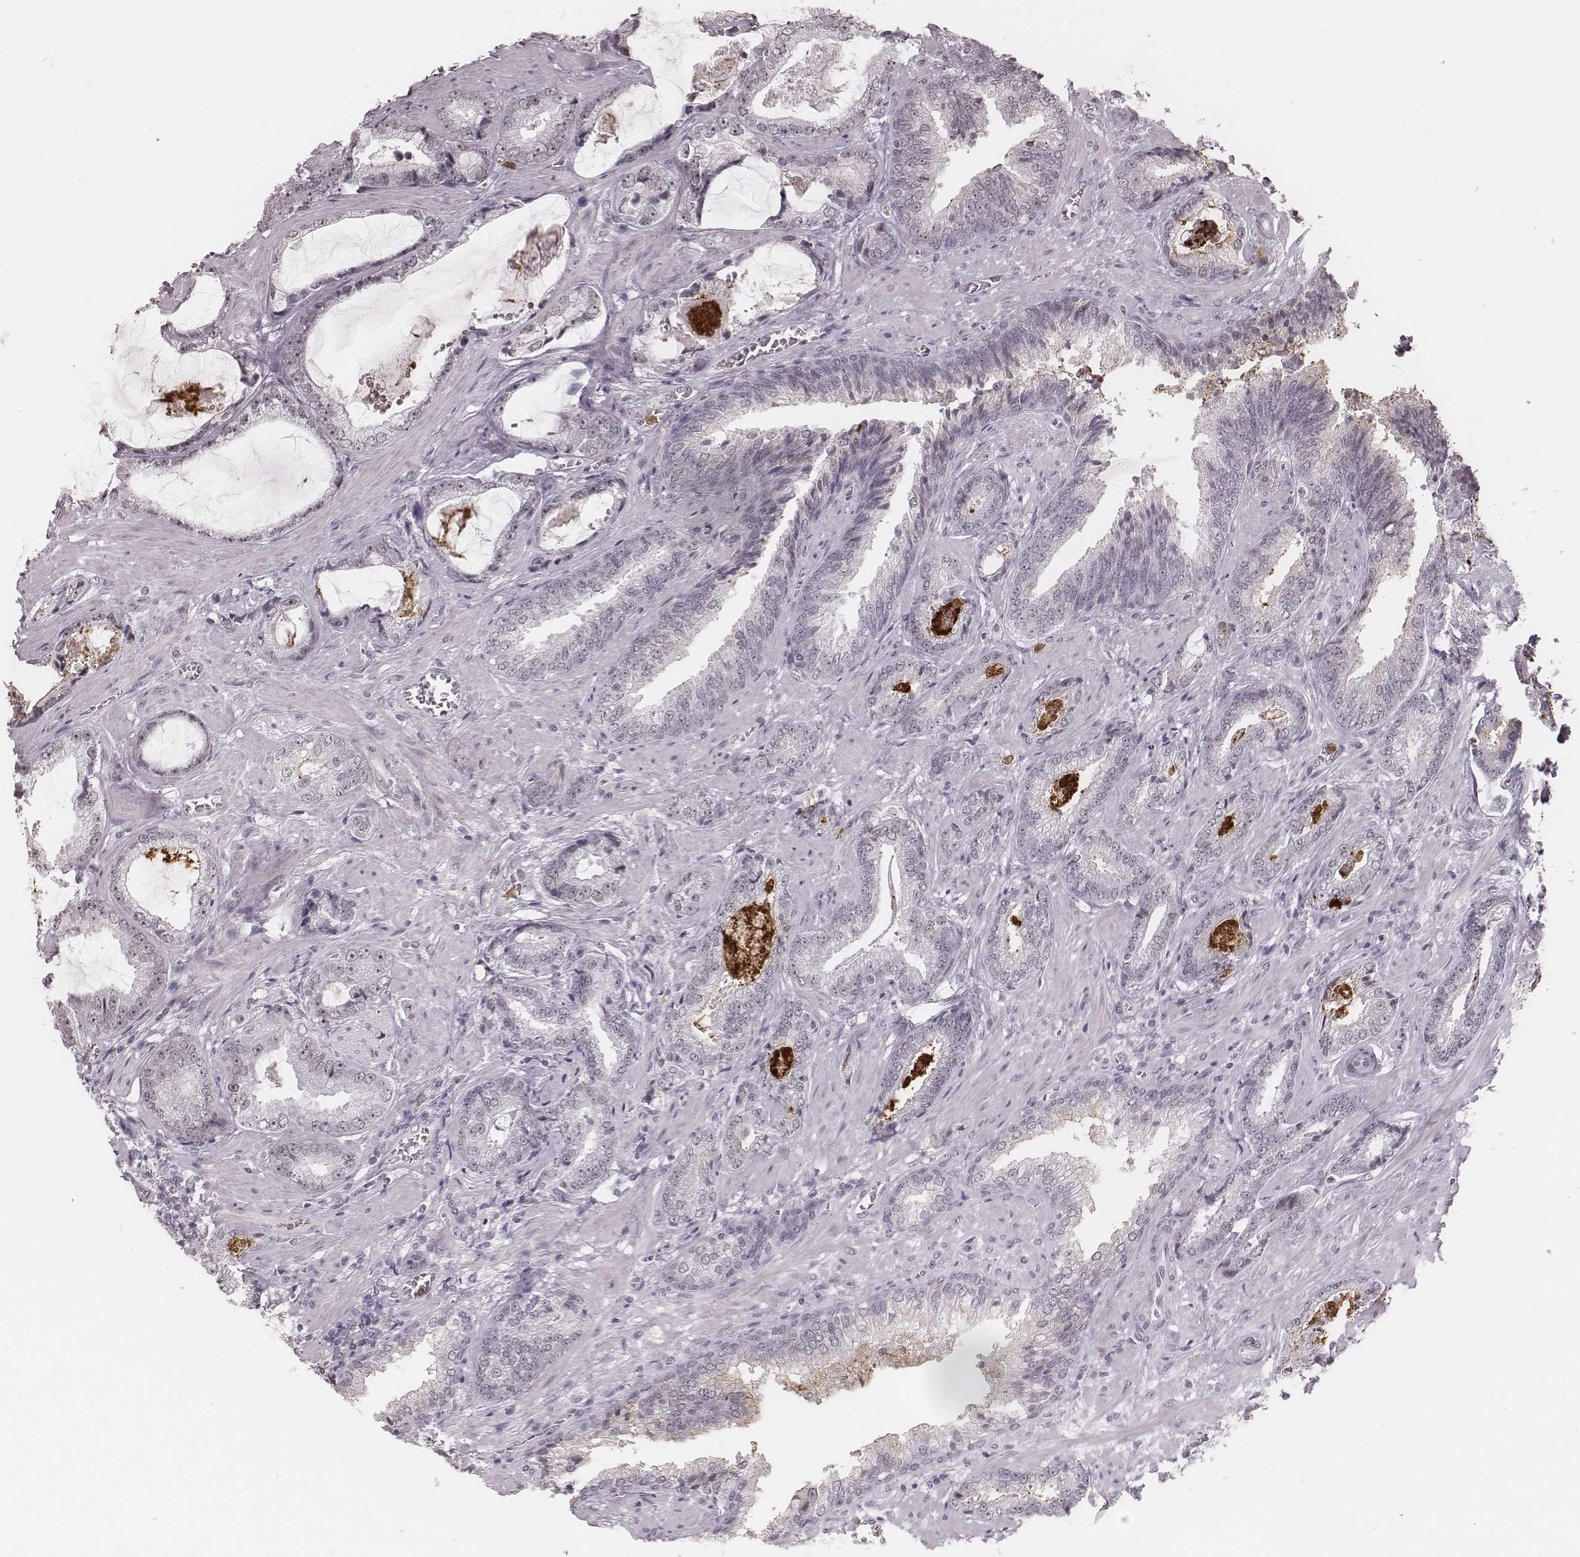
{"staining": {"intensity": "moderate", "quantity": "<25%", "location": "cytoplasmic/membranous"}, "tissue": "prostate cancer", "cell_type": "Tumor cells", "image_type": "cancer", "snomed": [{"axis": "morphology", "description": "Adenocarcinoma, Low grade"}, {"axis": "topography", "description": "Prostate"}], "caption": "About <25% of tumor cells in prostate cancer demonstrate moderate cytoplasmic/membranous protein staining as visualized by brown immunohistochemical staining.", "gene": "KITLG", "patient": {"sex": "male", "age": 61}}